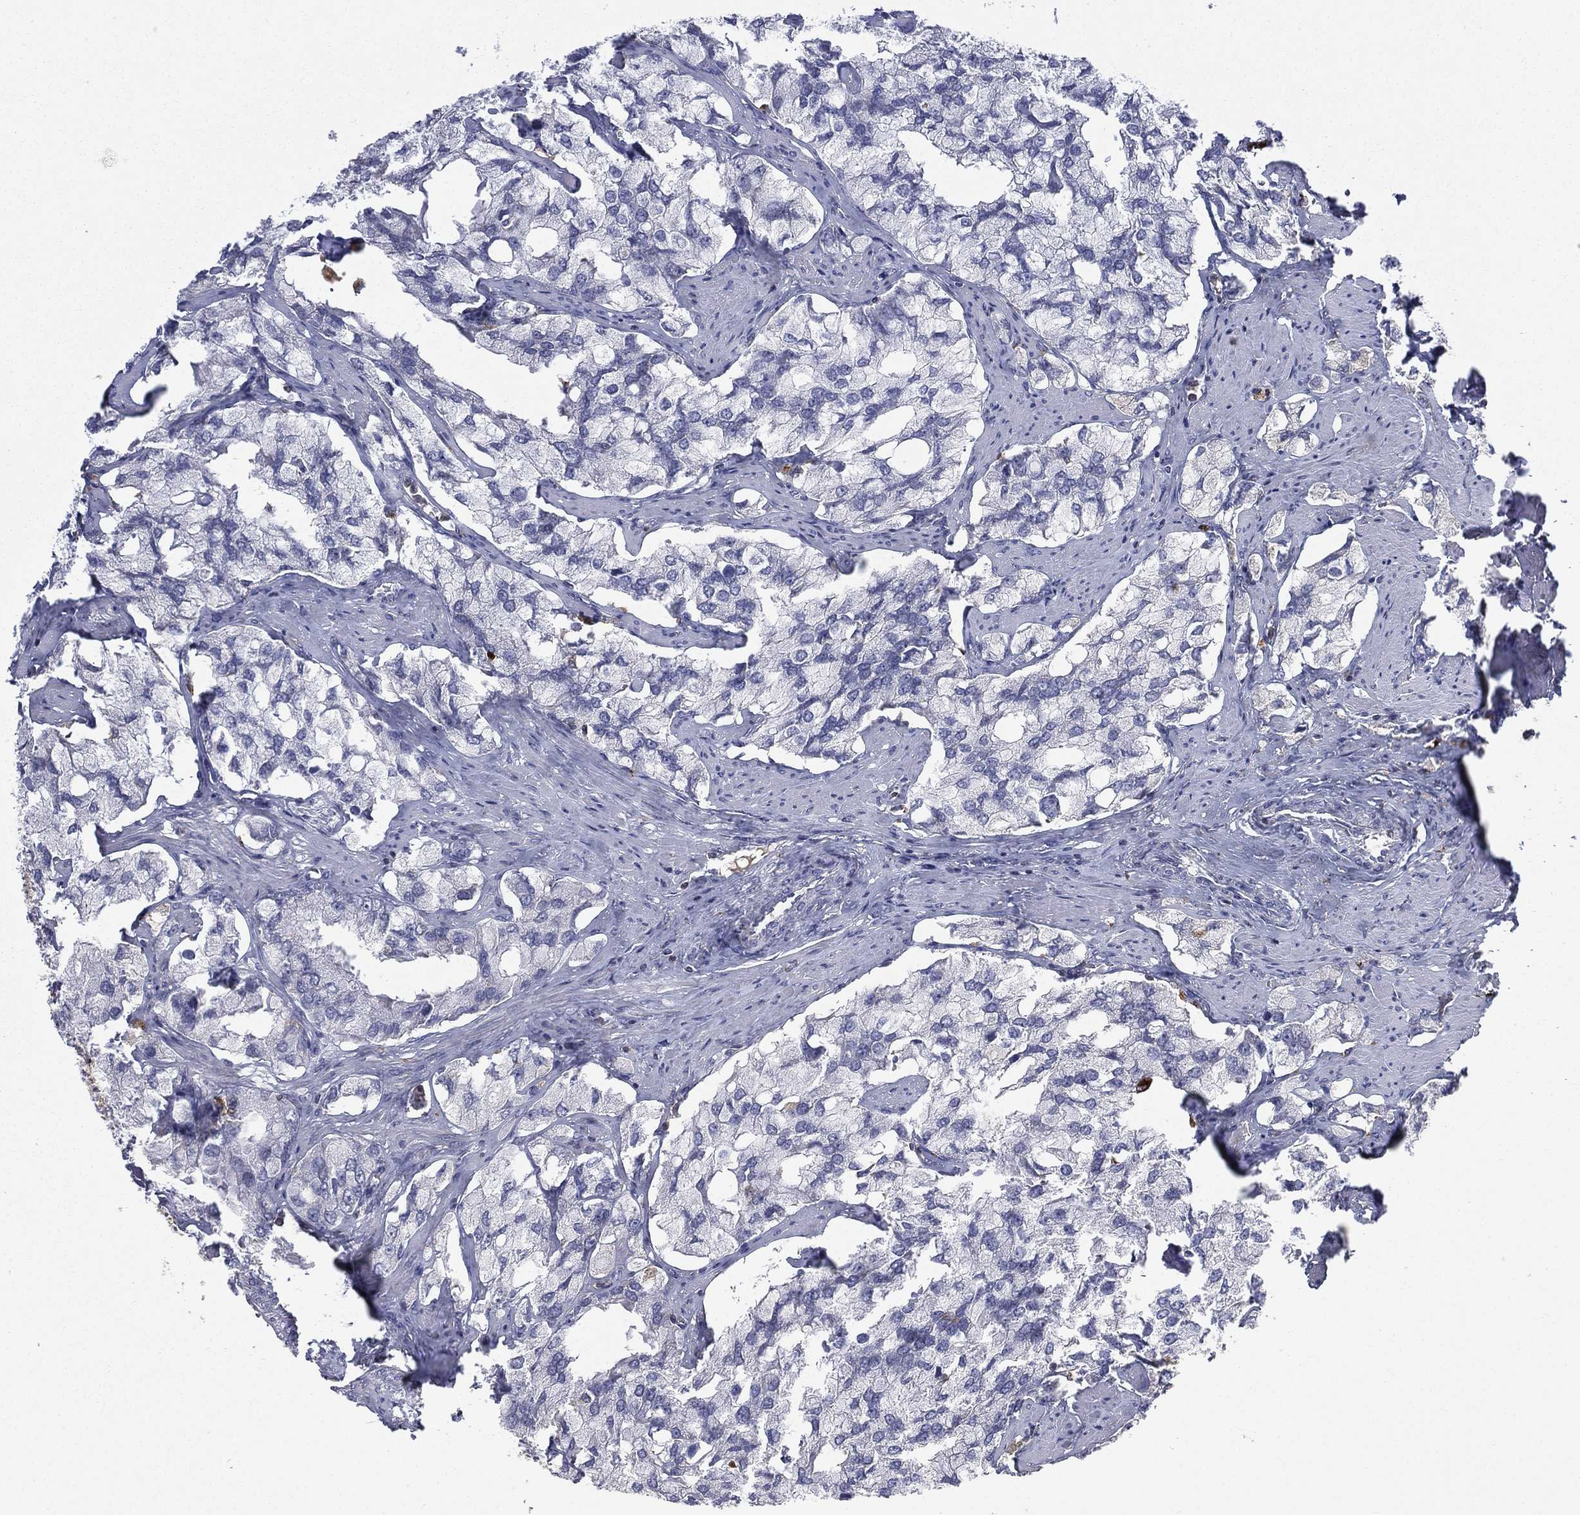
{"staining": {"intensity": "moderate", "quantity": "<25%", "location": "cytoplasmic/membranous"}, "tissue": "prostate cancer", "cell_type": "Tumor cells", "image_type": "cancer", "snomed": [{"axis": "morphology", "description": "Adenocarcinoma, NOS"}, {"axis": "topography", "description": "Prostate and seminal vesicle, NOS"}, {"axis": "topography", "description": "Prostate"}], "caption": "Protein analysis of prostate cancer tissue shows moderate cytoplasmic/membranous expression in about <25% of tumor cells. (brown staining indicates protein expression, while blue staining denotes nuclei).", "gene": "RIN3", "patient": {"sex": "male", "age": 64}}